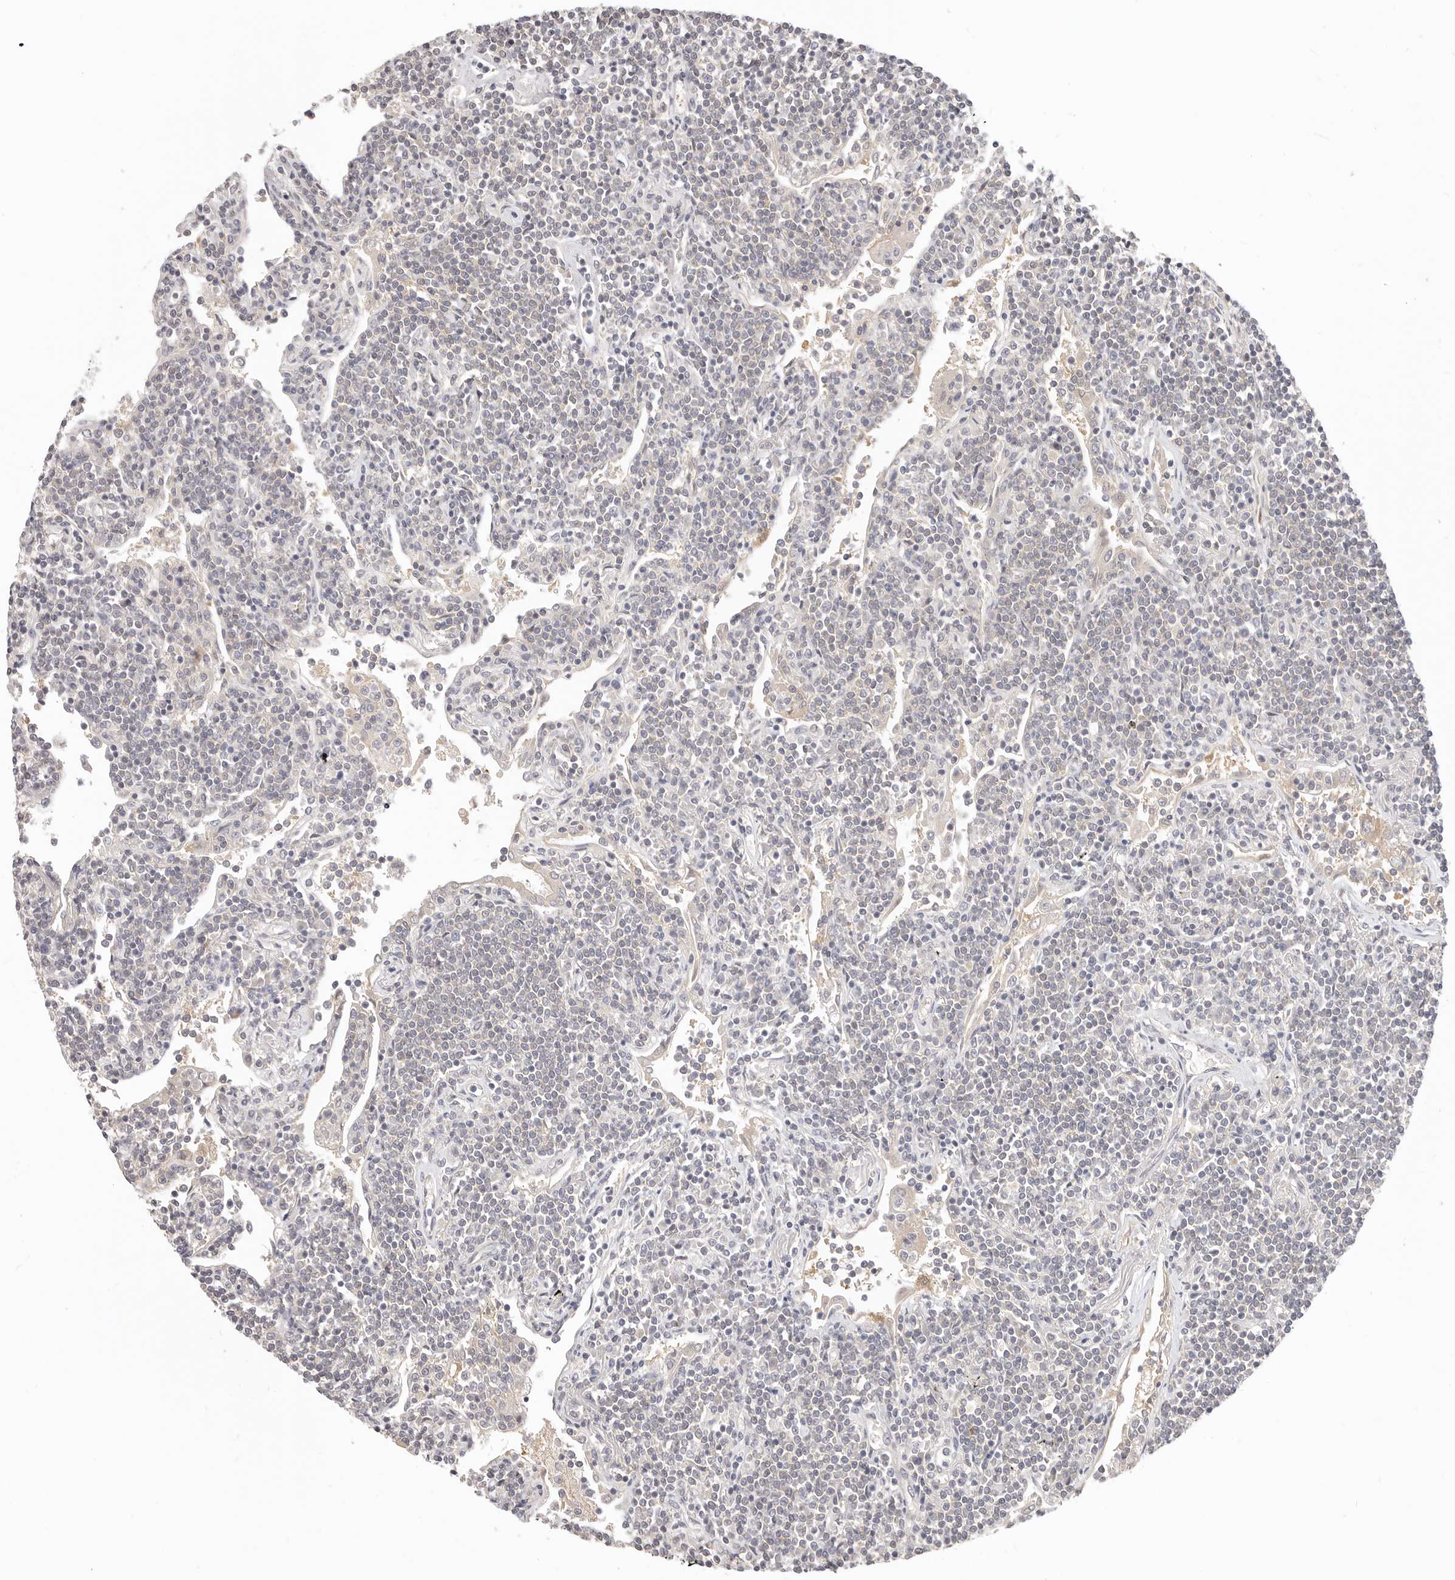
{"staining": {"intensity": "negative", "quantity": "none", "location": "none"}, "tissue": "lymphoma", "cell_type": "Tumor cells", "image_type": "cancer", "snomed": [{"axis": "morphology", "description": "Malignant lymphoma, non-Hodgkin's type, Low grade"}, {"axis": "topography", "description": "Lung"}], "caption": "High power microscopy photomicrograph of an IHC histopathology image of malignant lymphoma, non-Hodgkin's type (low-grade), revealing no significant staining in tumor cells. Nuclei are stained in blue.", "gene": "GGPS1", "patient": {"sex": "female", "age": 71}}